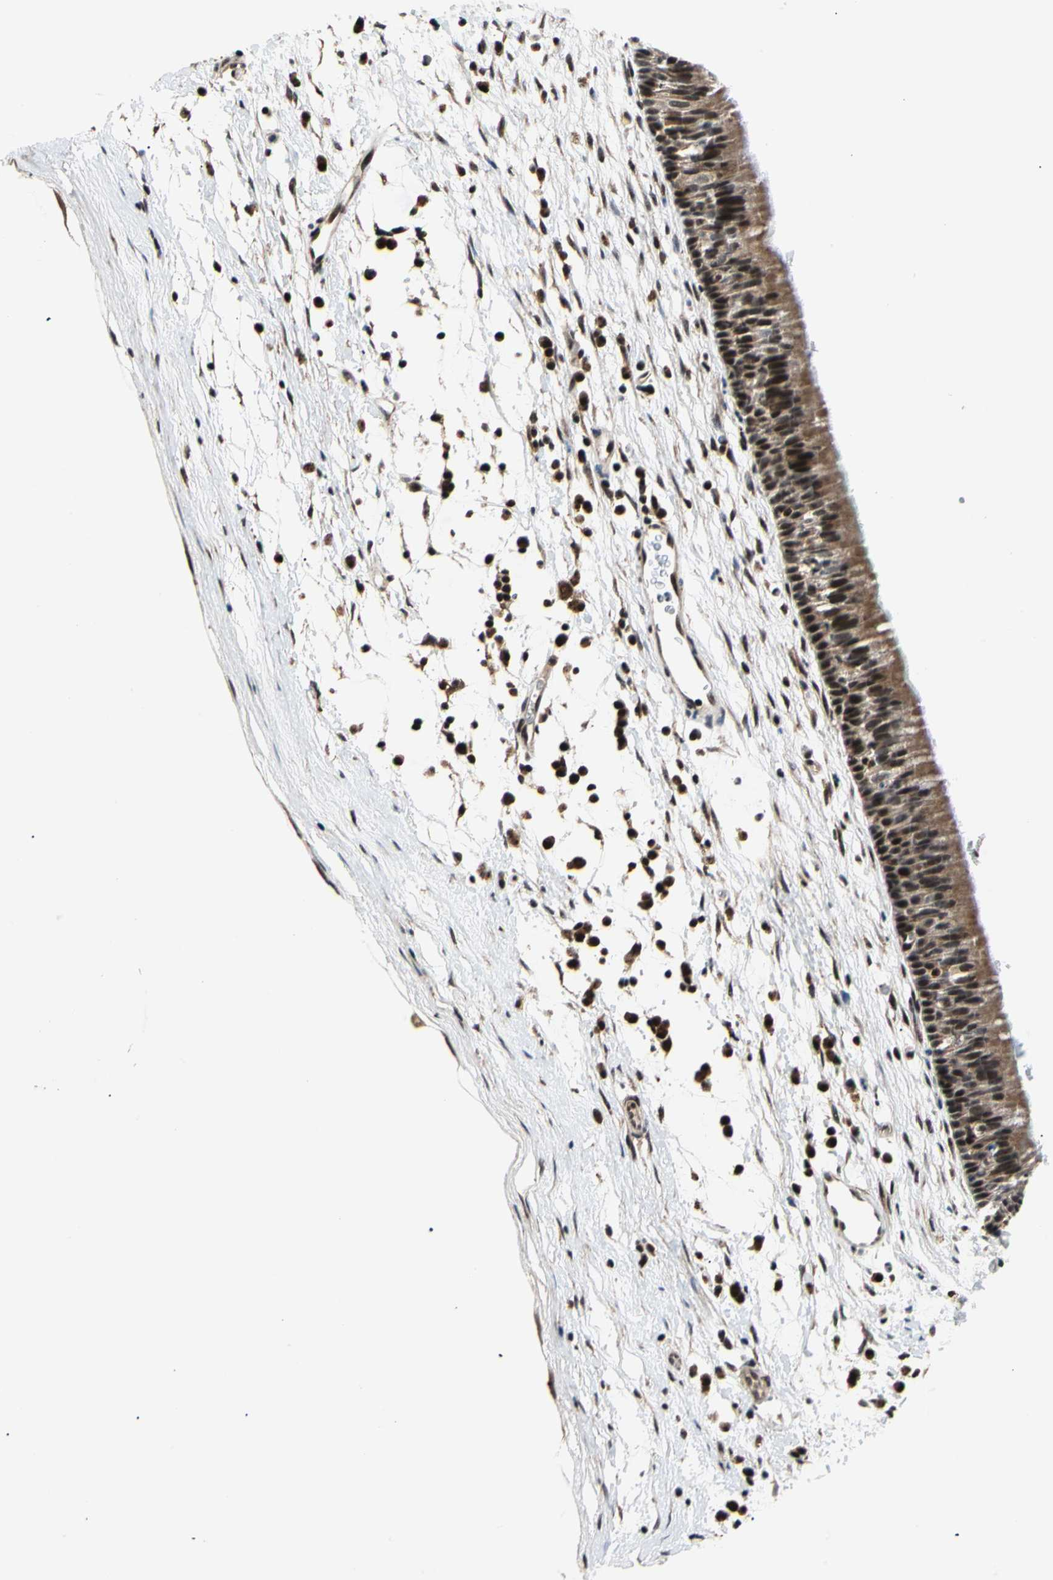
{"staining": {"intensity": "strong", "quantity": ">75%", "location": "nuclear"}, "tissue": "nasopharynx", "cell_type": "Respiratory epithelial cells", "image_type": "normal", "snomed": [{"axis": "morphology", "description": "Normal tissue, NOS"}, {"axis": "topography", "description": "Nasopharynx"}], "caption": "There is high levels of strong nuclear expression in respiratory epithelial cells of normal nasopharynx, as demonstrated by immunohistochemical staining (brown color).", "gene": "E2F1", "patient": {"sex": "male", "age": 13}}